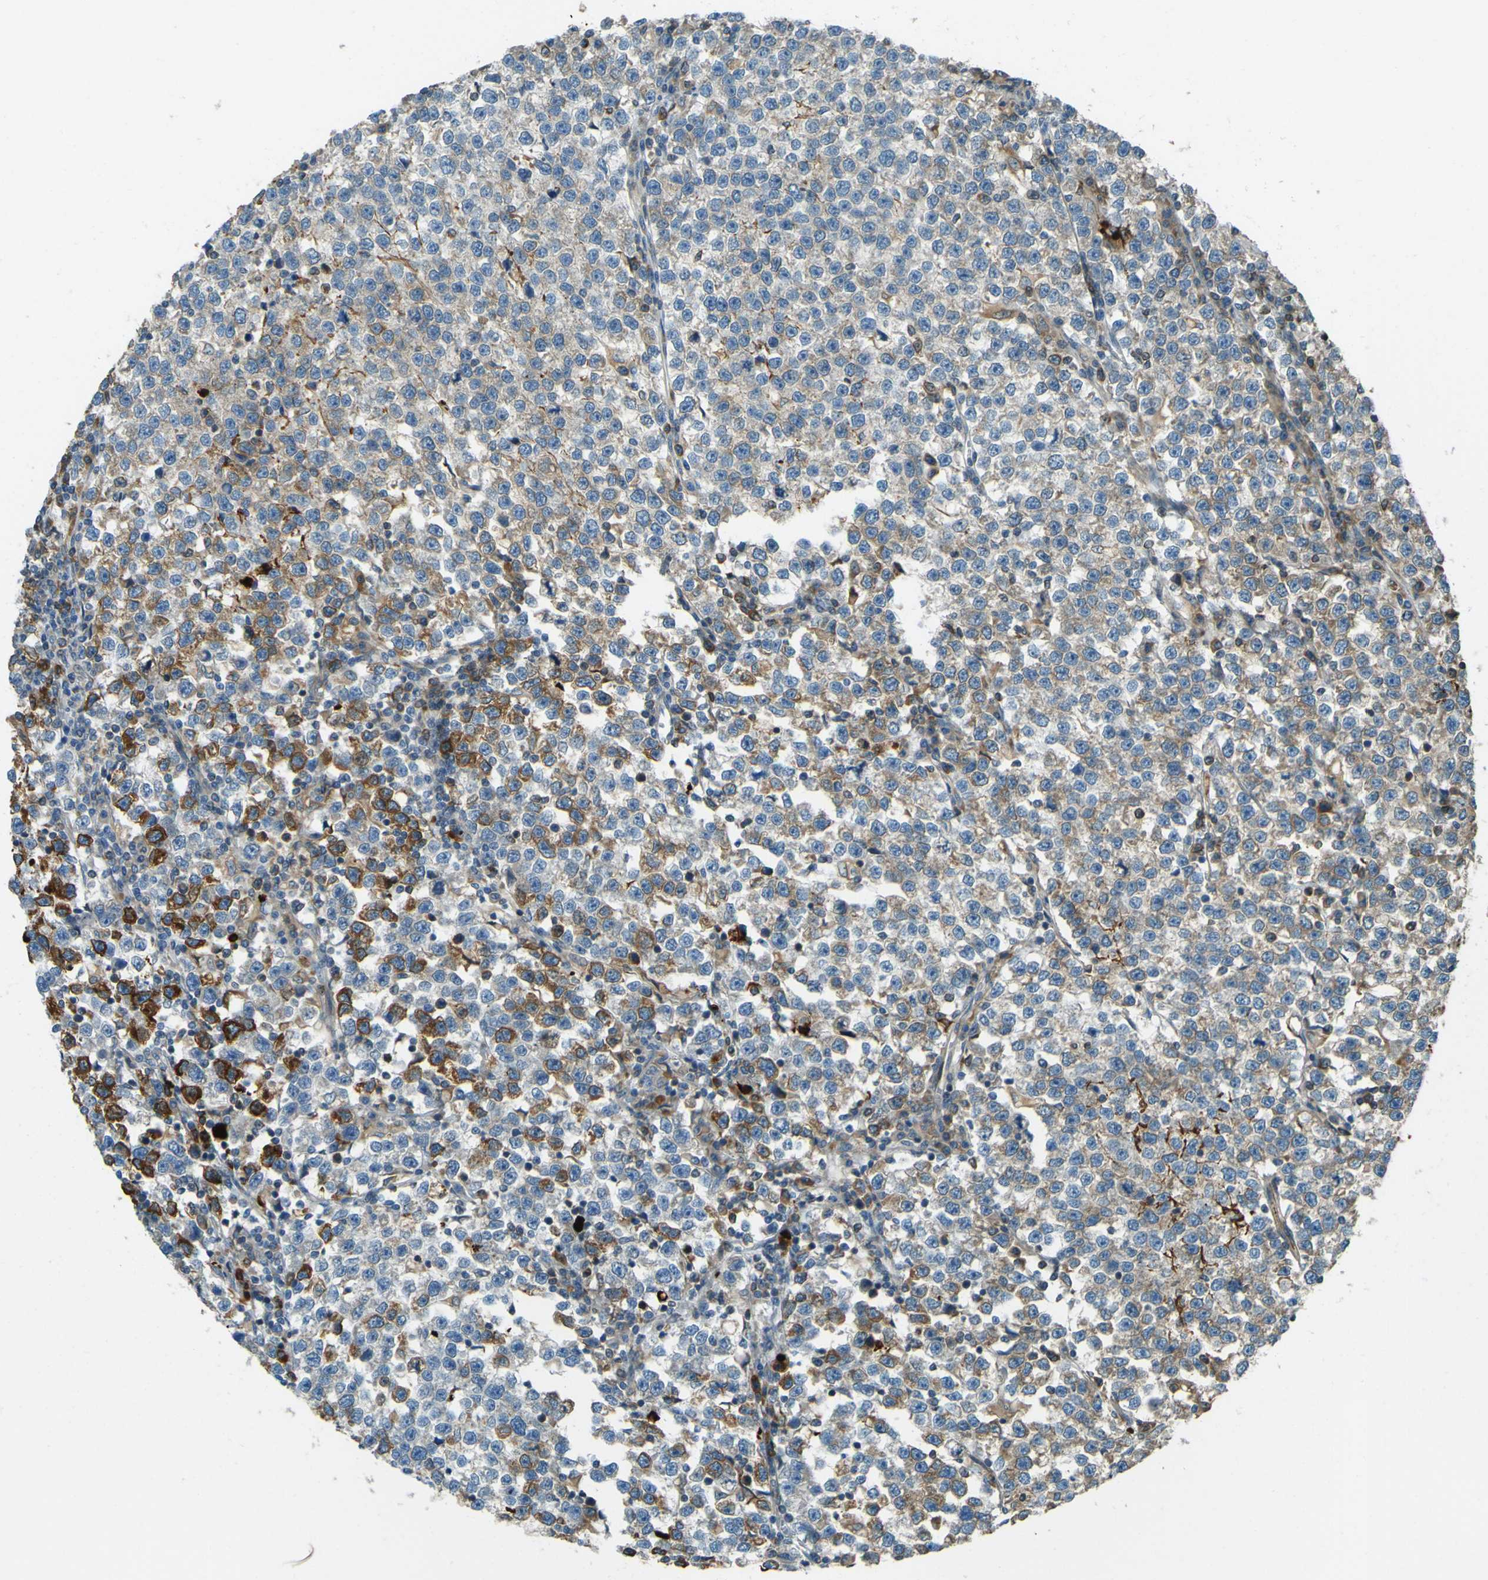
{"staining": {"intensity": "moderate", "quantity": "<25%", "location": "cytoplasmic/membranous"}, "tissue": "testis cancer", "cell_type": "Tumor cells", "image_type": "cancer", "snomed": [{"axis": "morphology", "description": "Normal tissue, NOS"}, {"axis": "morphology", "description": "Seminoma, NOS"}, {"axis": "topography", "description": "Testis"}], "caption": "Protein staining of testis cancer (seminoma) tissue exhibits moderate cytoplasmic/membranous staining in about <25% of tumor cells.", "gene": "LPCAT1", "patient": {"sex": "male", "age": 43}}